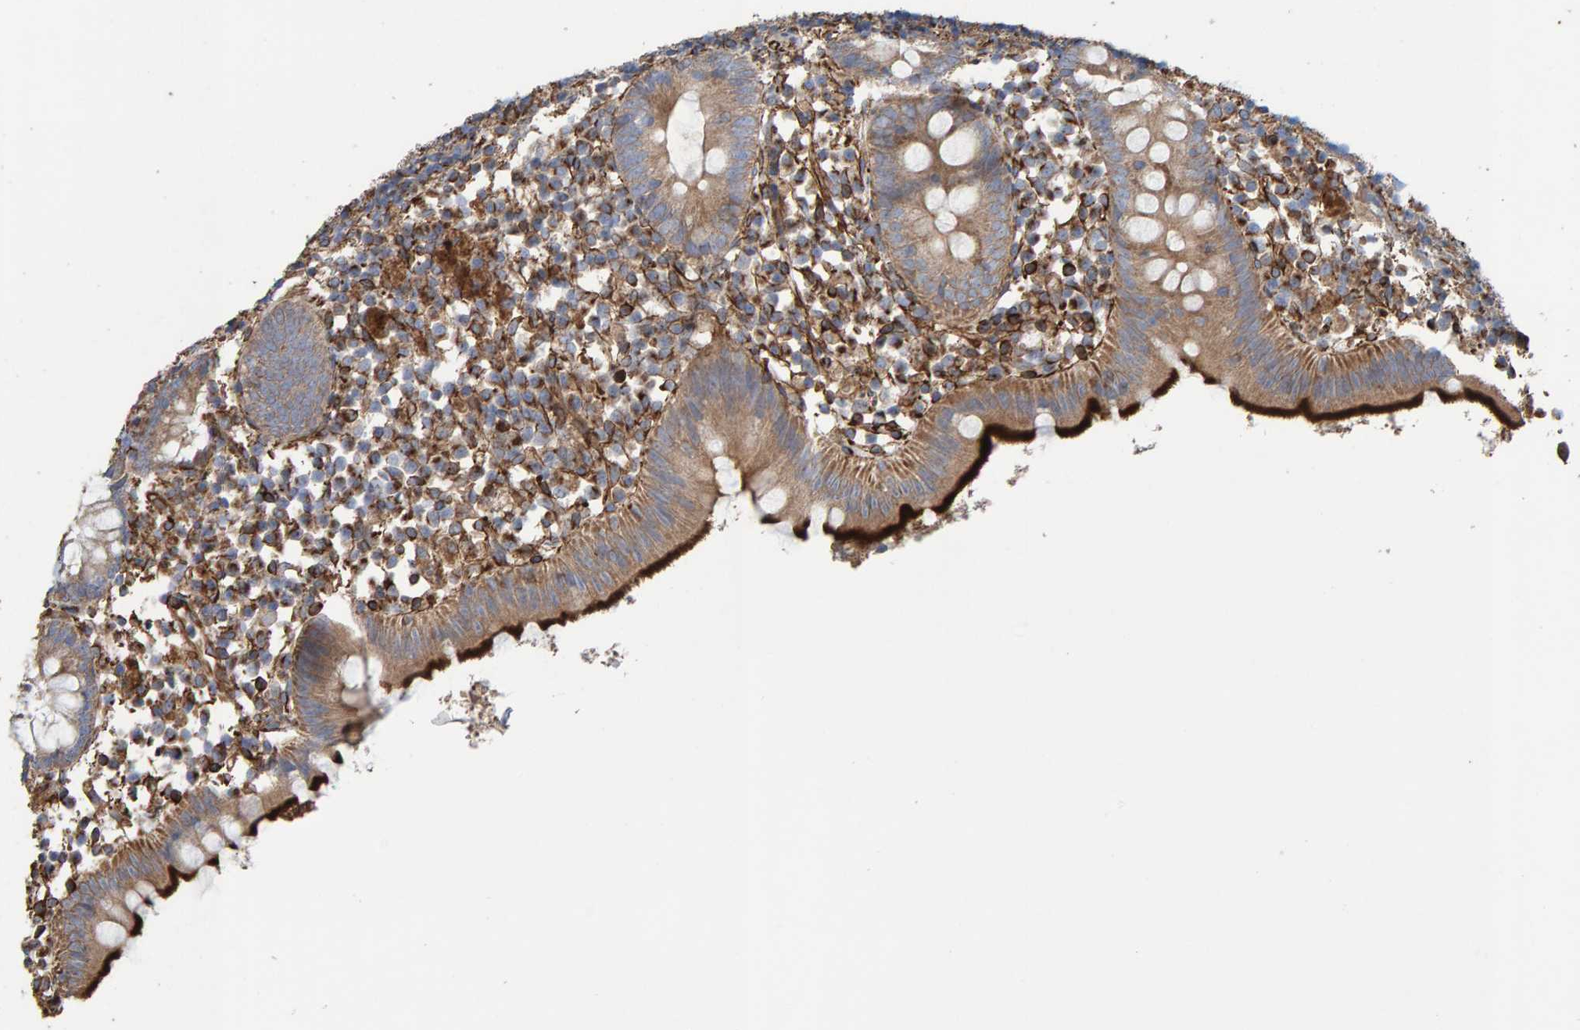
{"staining": {"intensity": "moderate", "quantity": ">75%", "location": "cytoplasmic/membranous"}, "tissue": "appendix", "cell_type": "Glandular cells", "image_type": "normal", "snomed": [{"axis": "morphology", "description": "Normal tissue, NOS"}, {"axis": "topography", "description": "Appendix"}], "caption": "Protein expression analysis of normal appendix demonstrates moderate cytoplasmic/membranous expression in about >75% of glandular cells. (IHC, brightfield microscopy, high magnification).", "gene": "ZNF347", "patient": {"sex": "female", "age": 20}}